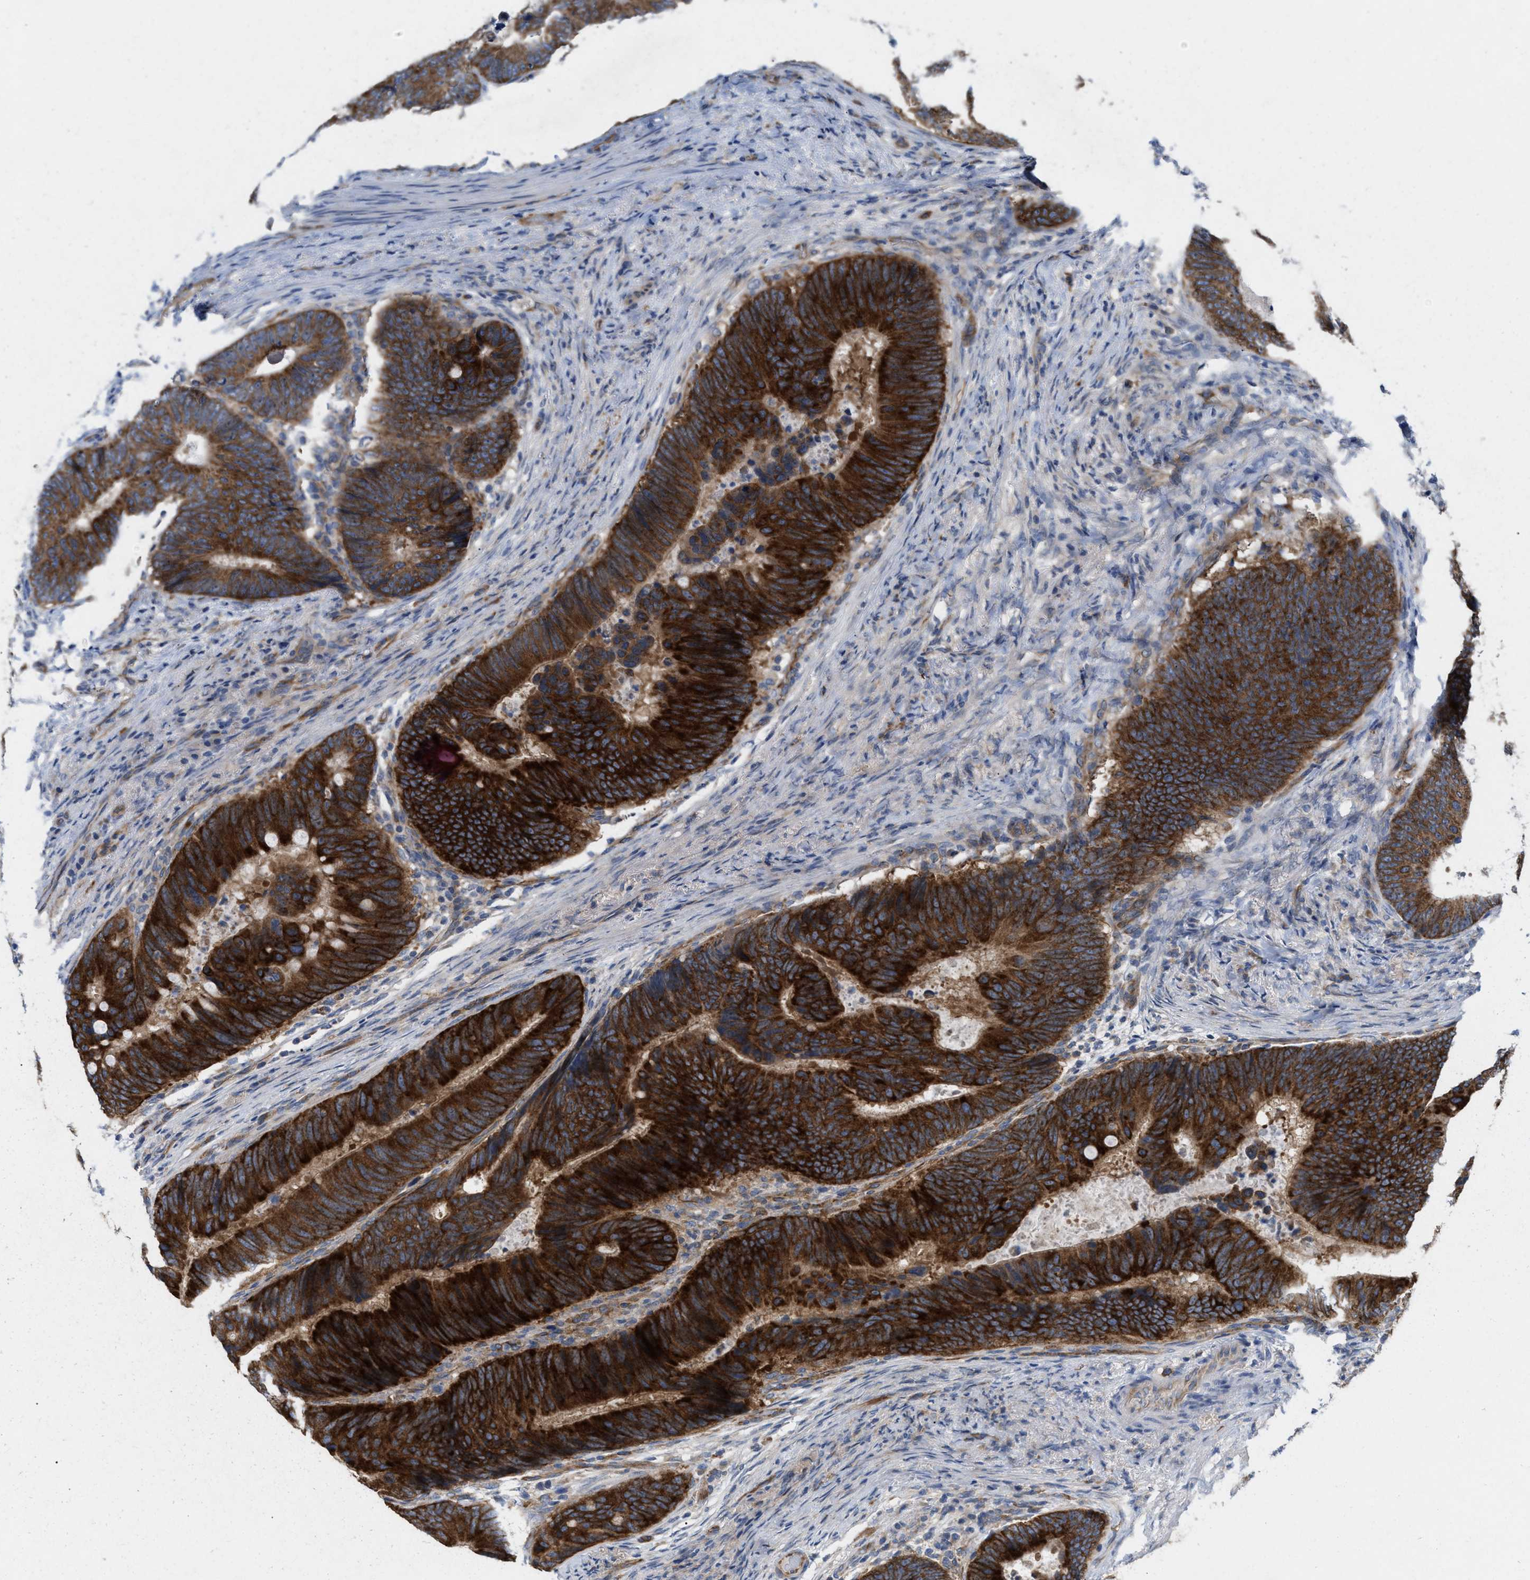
{"staining": {"intensity": "strong", "quantity": ">75%", "location": "cytoplasmic/membranous"}, "tissue": "colorectal cancer", "cell_type": "Tumor cells", "image_type": "cancer", "snomed": [{"axis": "morphology", "description": "Adenocarcinoma, NOS"}, {"axis": "topography", "description": "Colon"}], "caption": "An image showing strong cytoplasmic/membranous expression in approximately >75% of tumor cells in colorectal cancer, as visualized by brown immunohistochemical staining.", "gene": "UBAP2", "patient": {"sex": "male", "age": 56}}